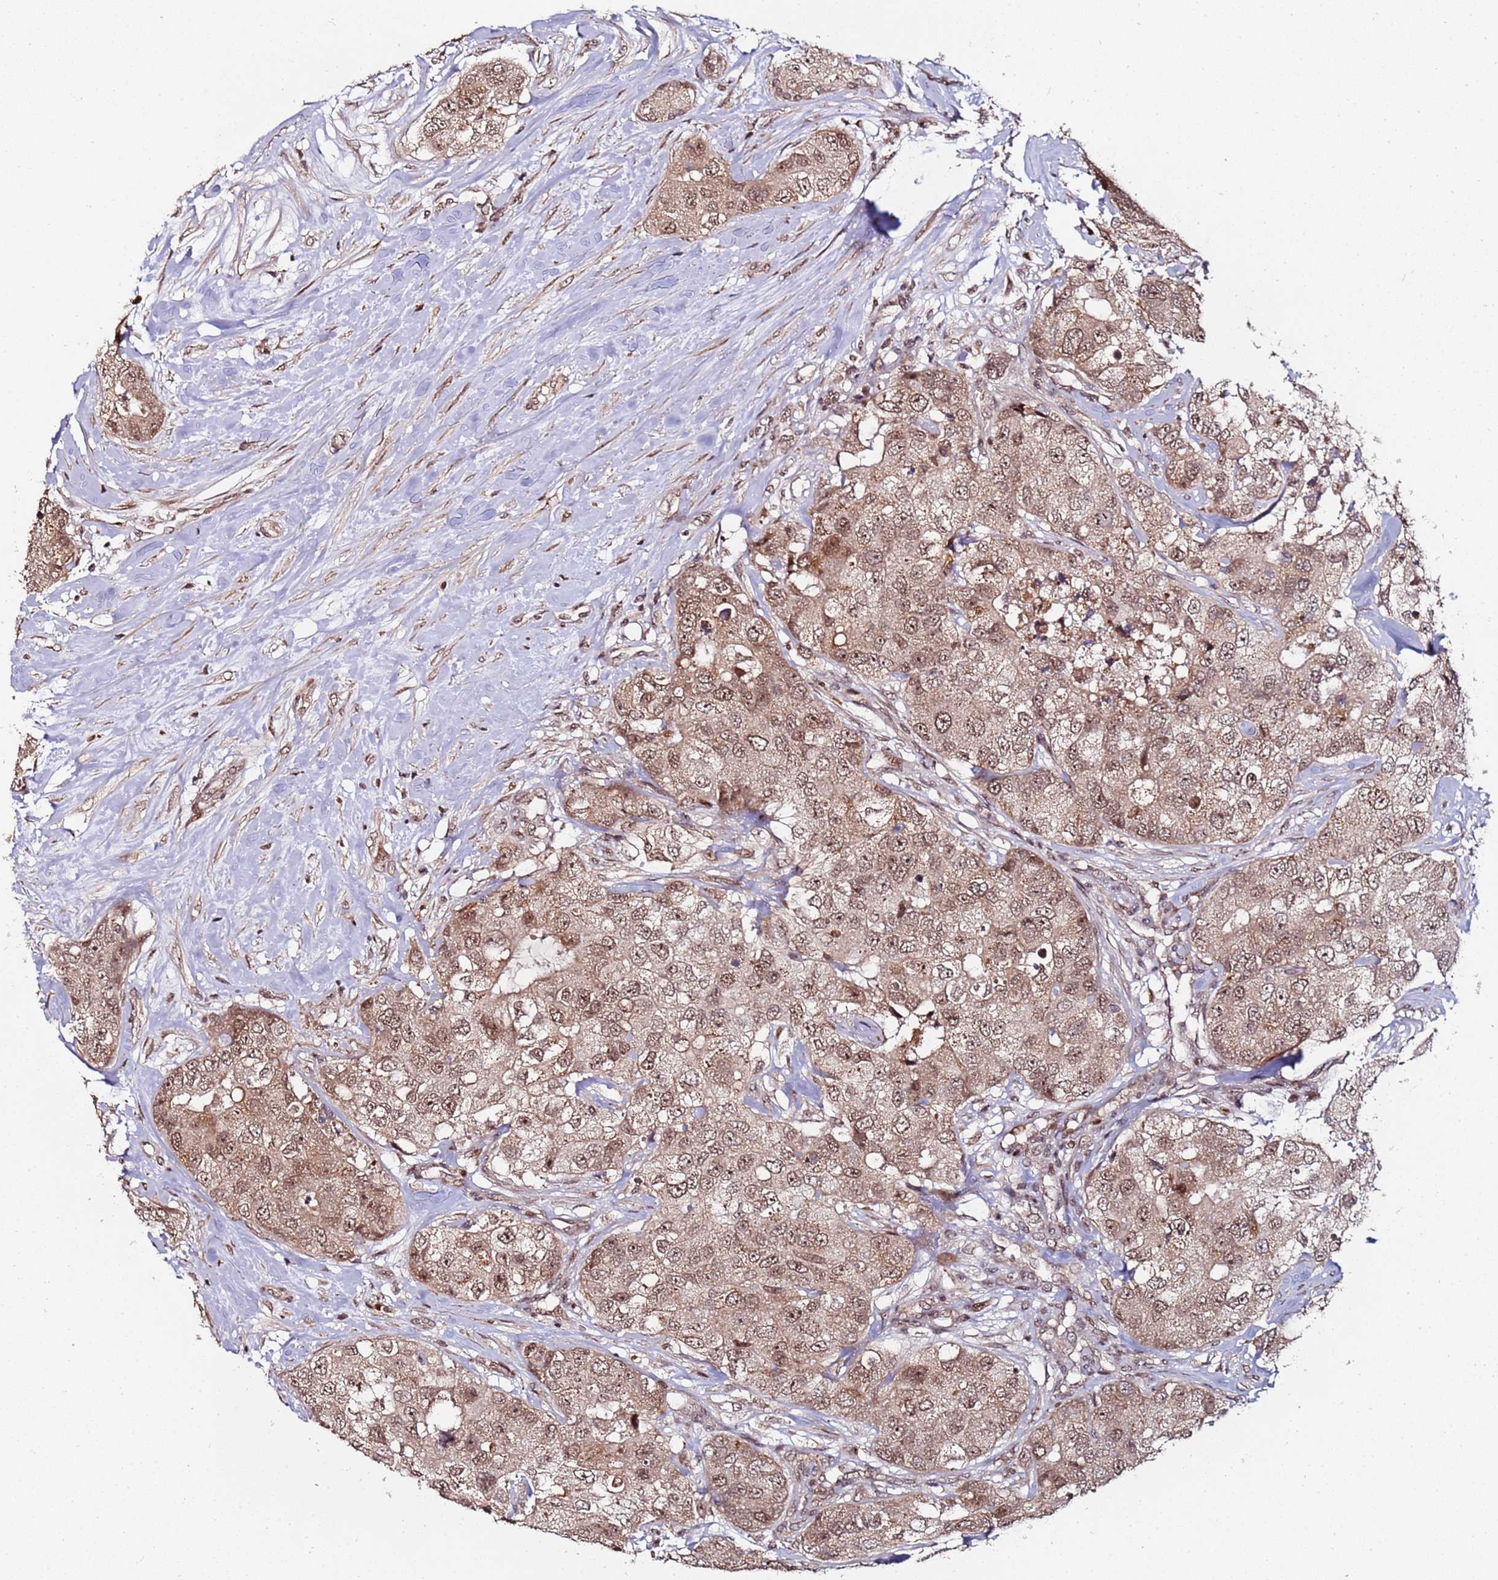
{"staining": {"intensity": "moderate", "quantity": ">75%", "location": "cytoplasmic/membranous,nuclear"}, "tissue": "breast cancer", "cell_type": "Tumor cells", "image_type": "cancer", "snomed": [{"axis": "morphology", "description": "Duct carcinoma"}, {"axis": "topography", "description": "Breast"}], "caption": "Brown immunohistochemical staining in human breast cancer displays moderate cytoplasmic/membranous and nuclear expression in about >75% of tumor cells.", "gene": "PPM1H", "patient": {"sex": "female", "age": 62}}